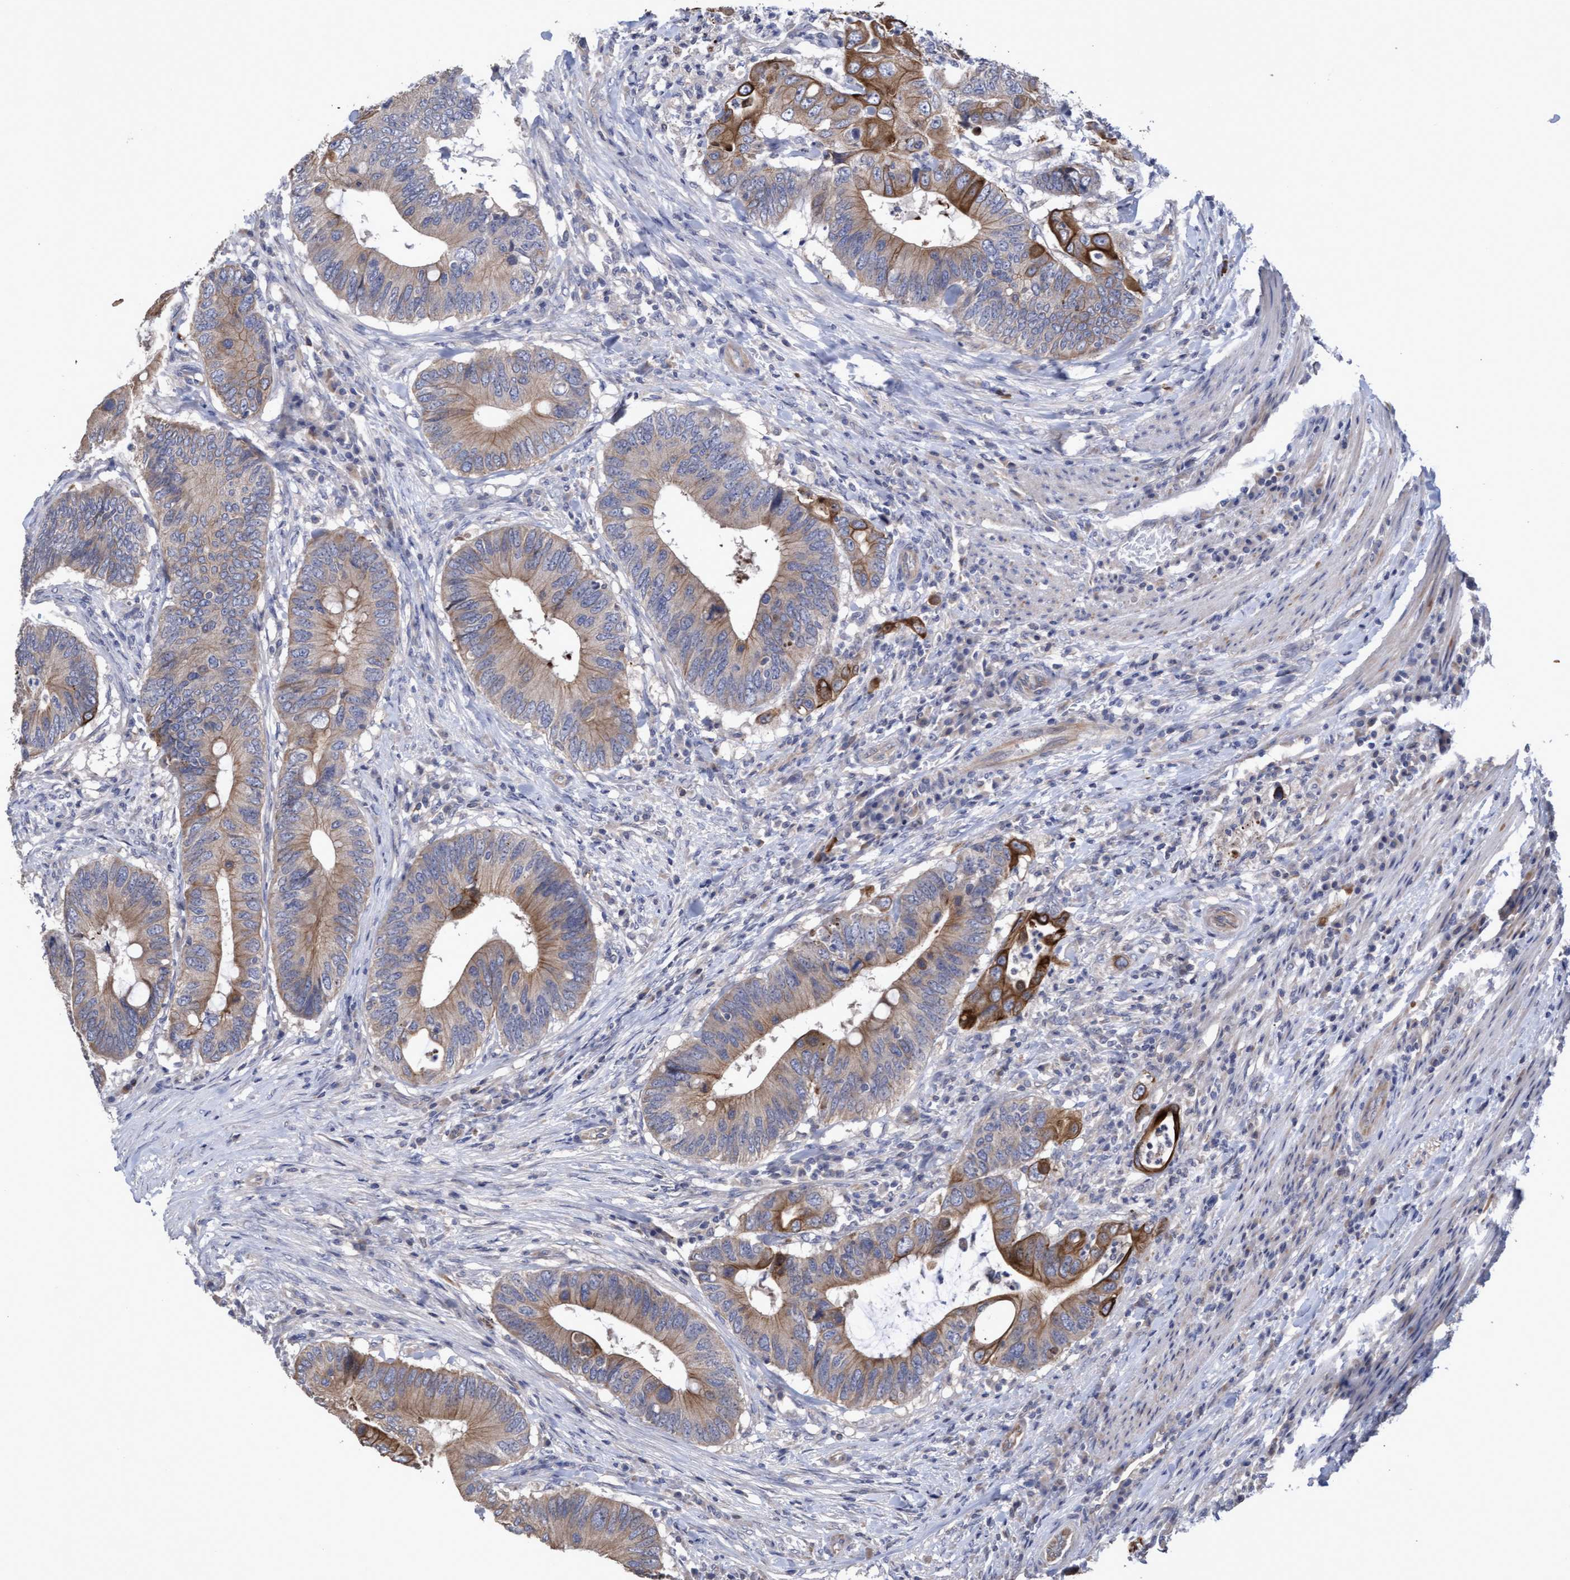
{"staining": {"intensity": "weak", "quantity": ">75%", "location": "cytoplasmic/membranous"}, "tissue": "colorectal cancer", "cell_type": "Tumor cells", "image_type": "cancer", "snomed": [{"axis": "morphology", "description": "Adenocarcinoma, NOS"}, {"axis": "topography", "description": "Colon"}], "caption": "Protein expression analysis of adenocarcinoma (colorectal) exhibits weak cytoplasmic/membranous staining in approximately >75% of tumor cells.", "gene": "KRT24", "patient": {"sex": "male", "age": 71}}